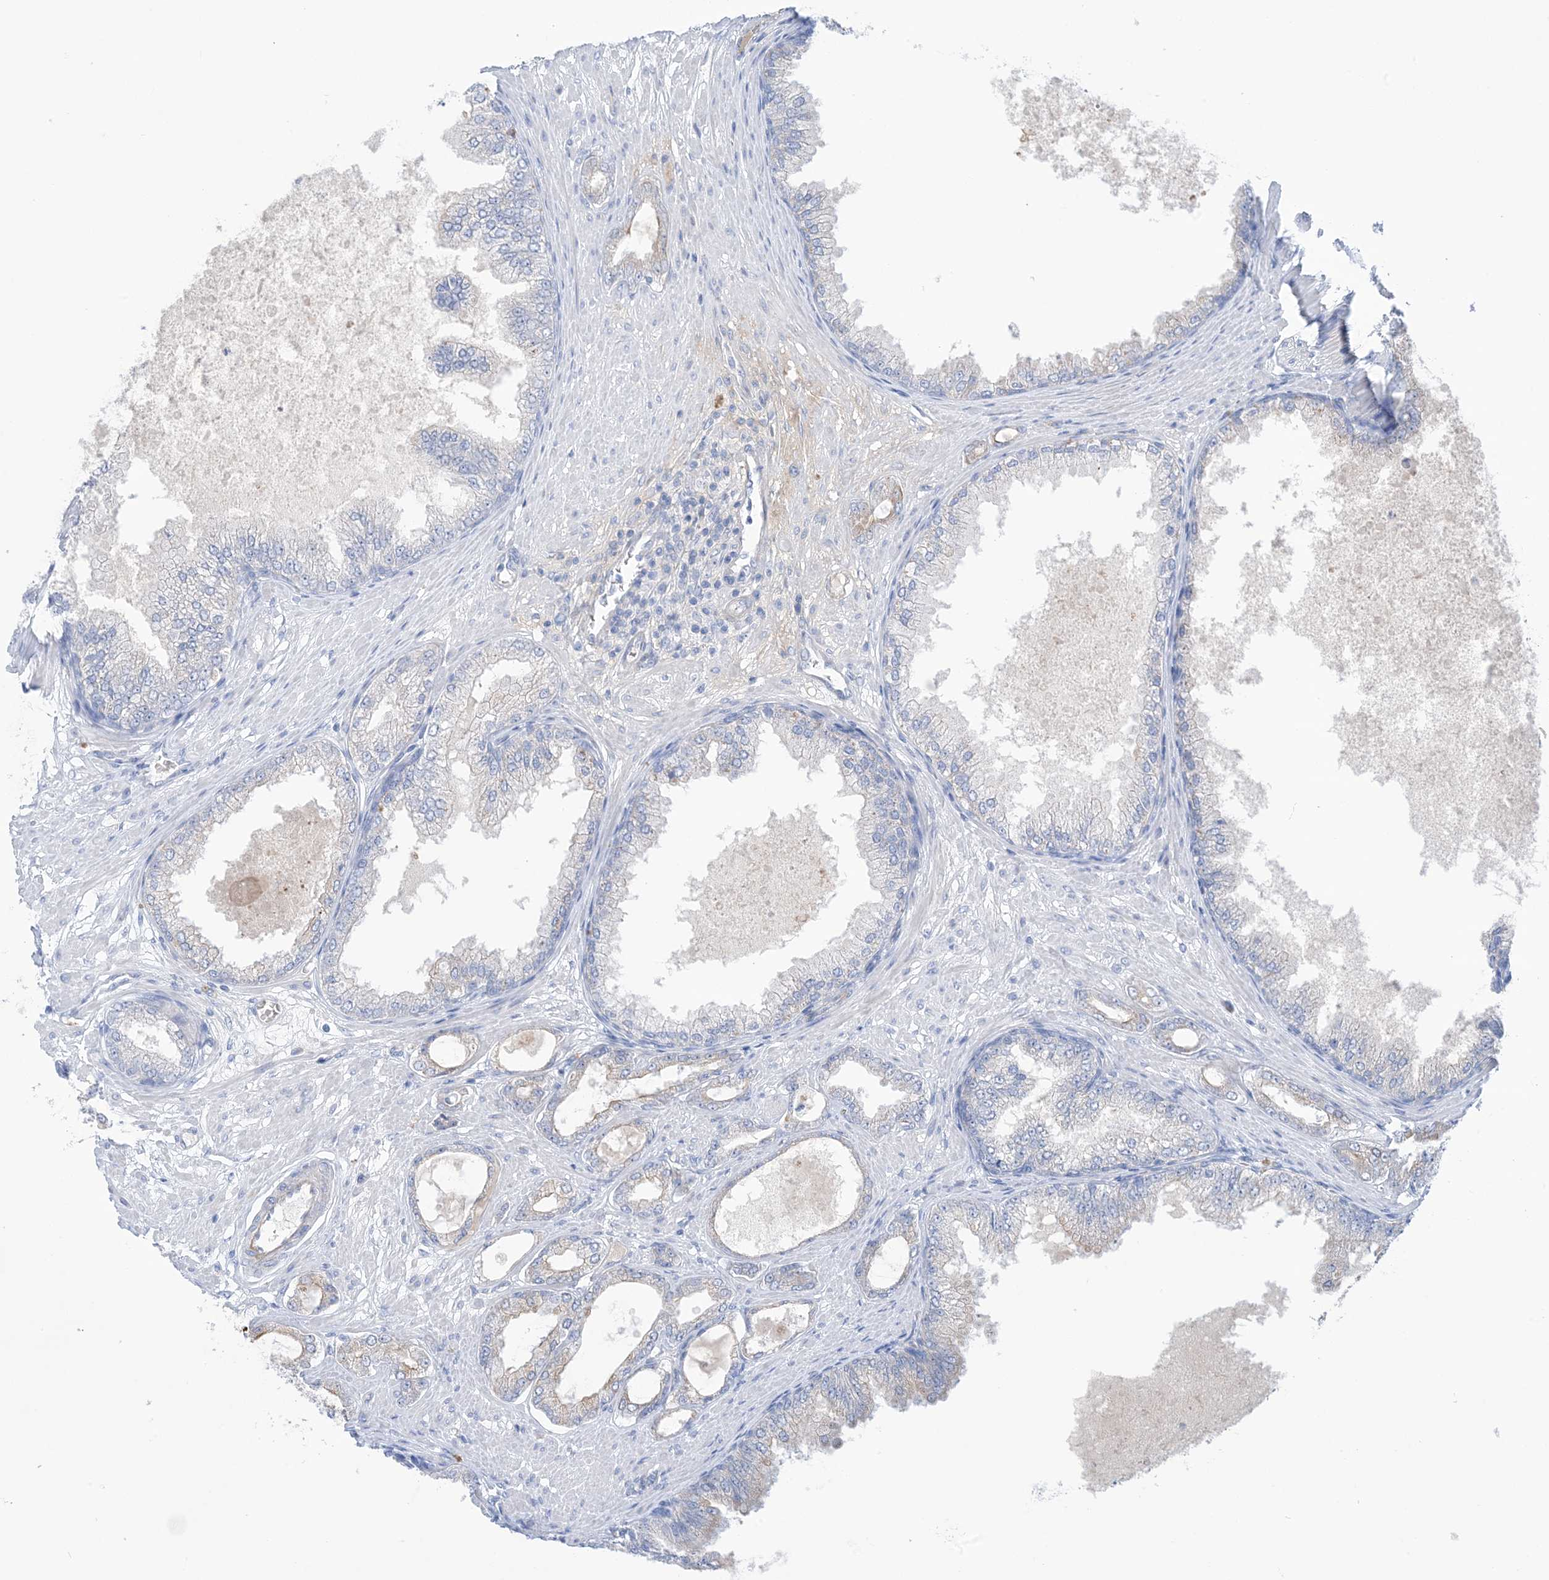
{"staining": {"intensity": "negative", "quantity": "none", "location": "none"}, "tissue": "prostate cancer", "cell_type": "Tumor cells", "image_type": "cancer", "snomed": [{"axis": "morphology", "description": "Adenocarcinoma, Low grade"}, {"axis": "topography", "description": "Prostate"}], "caption": "Adenocarcinoma (low-grade) (prostate) was stained to show a protein in brown. There is no significant staining in tumor cells.", "gene": "ATP11C", "patient": {"sex": "male", "age": 63}}